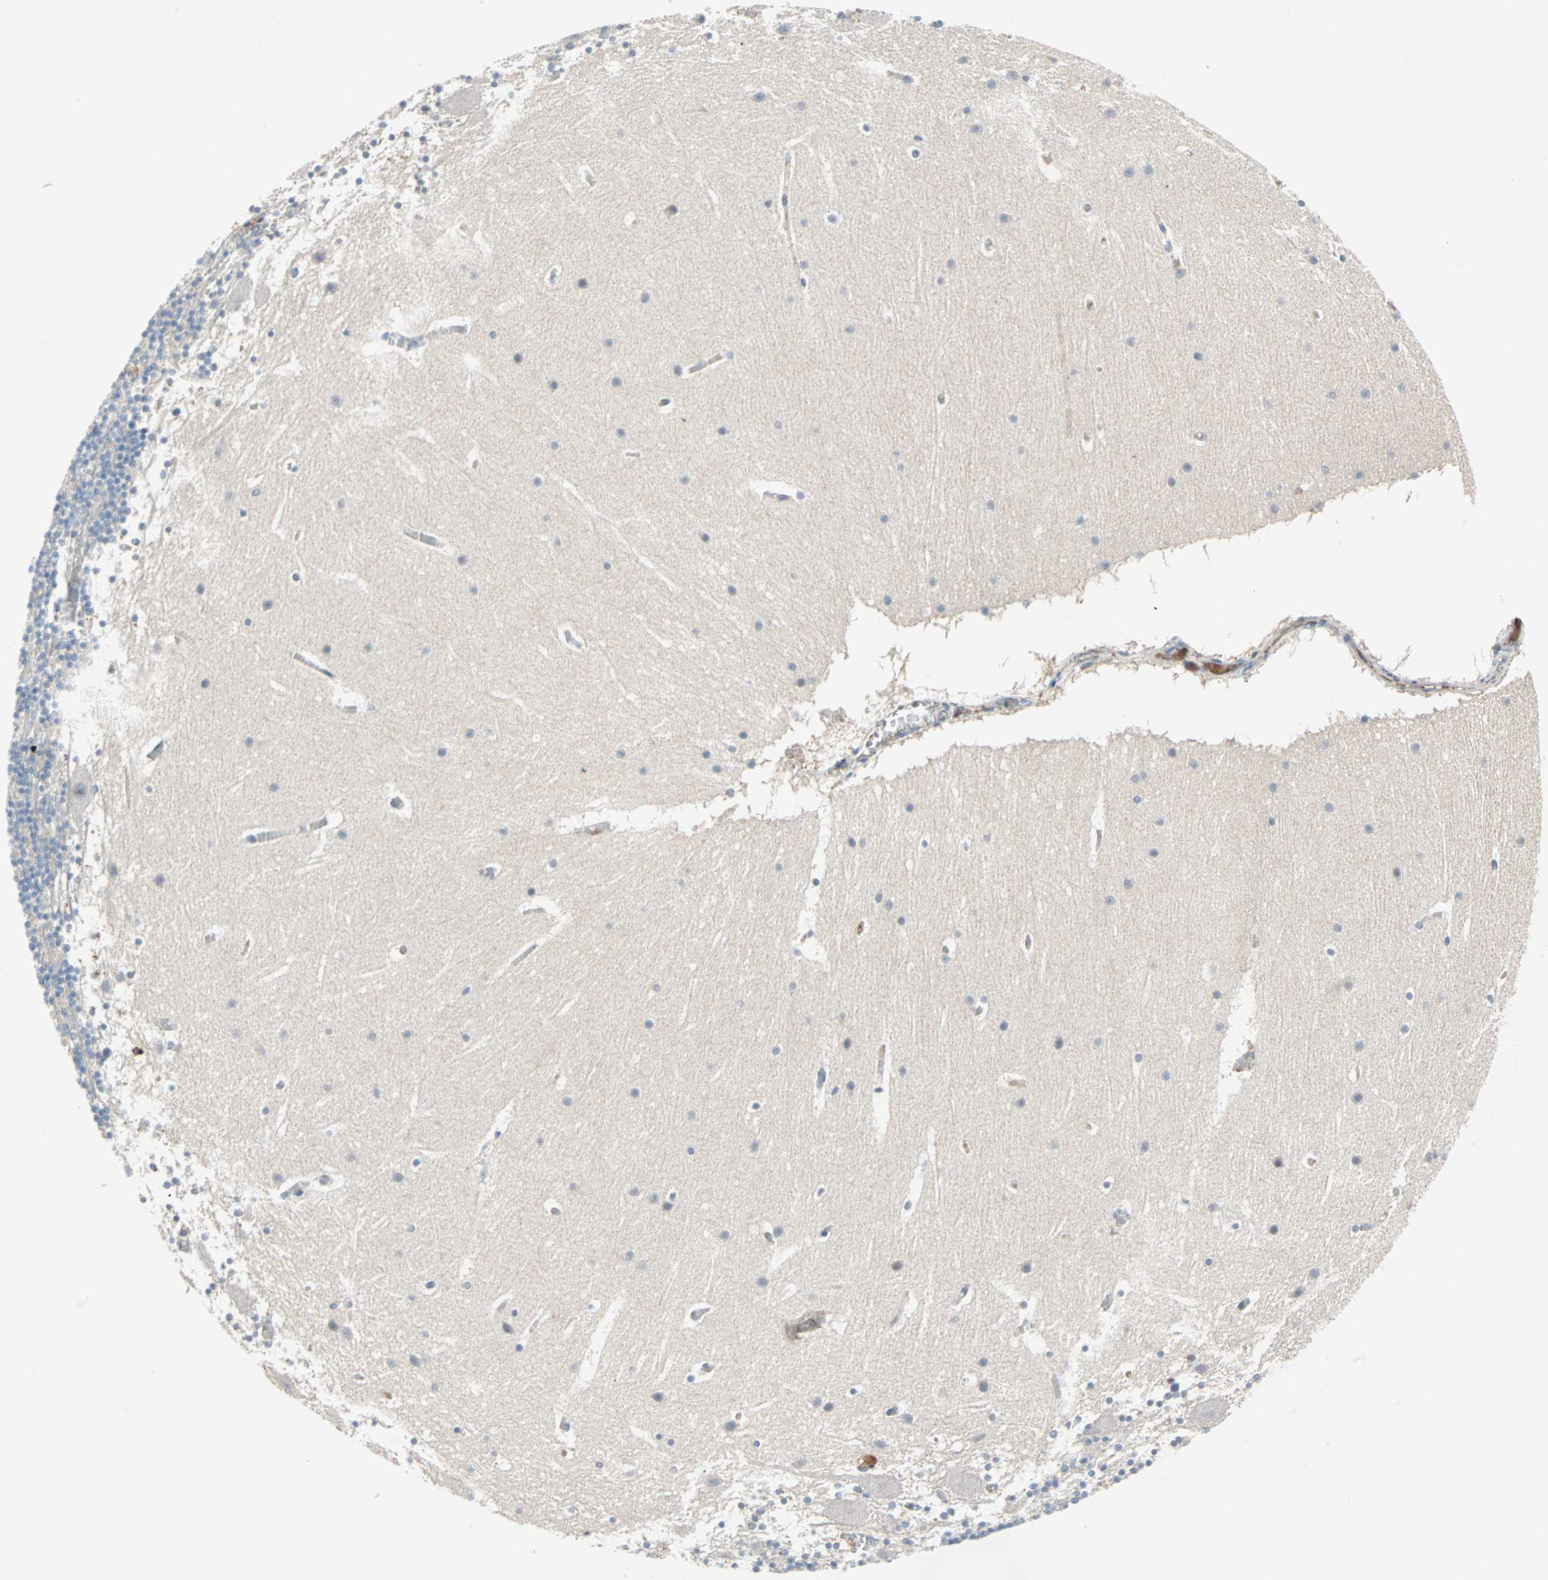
{"staining": {"intensity": "negative", "quantity": "none", "location": "none"}, "tissue": "cerebellum", "cell_type": "Cells in granular layer", "image_type": "normal", "snomed": [{"axis": "morphology", "description": "Normal tissue, NOS"}, {"axis": "topography", "description": "Cerebellum"}], "caption": "Cells in granular layer are negative for protein expression in unremarkable human cerebellum. (DAB IHC visualized using brightfield microscopy, high magnification).", "gene": "CASP3", "patient": {"sex": "male", "age": 45}}